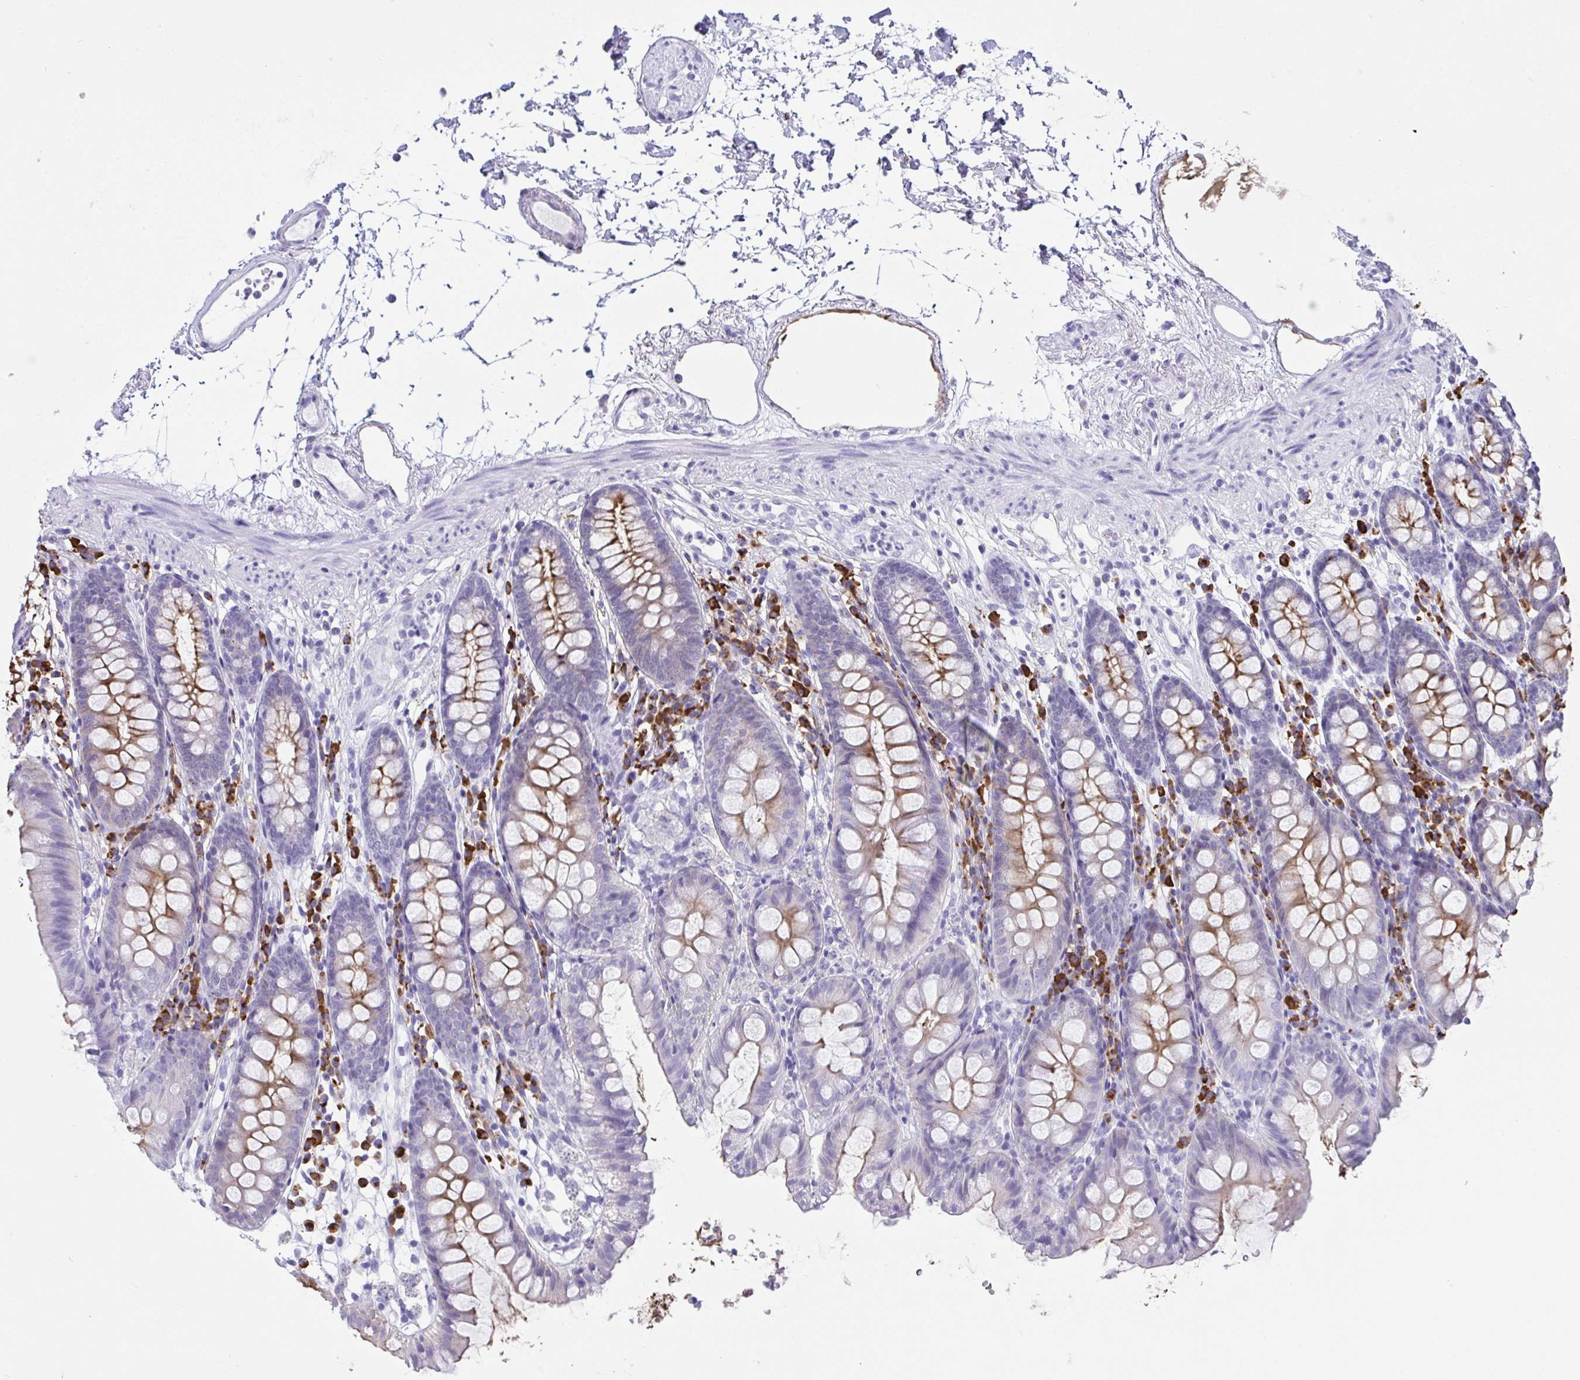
{"staining": {"intensity": "moderate", "quantity": "<25%", "location": "cytoplasmic/membranous"}, "tissue": "colon", "cell_type": "Endothelial cells", "image_type": "normal", "snomed": [{"axis": "morphology", "description": "Normal tissue, NOS"}, {"axis": "topography", "description": "Colon"}], "caption": "Colon stained with immunohistochemistry displays moderate cytoplasmic/membranous positivity in about <25% of endothelial cells.", "gene": "JCHAIN", "patient": {"sex": "female", "age": 84}}